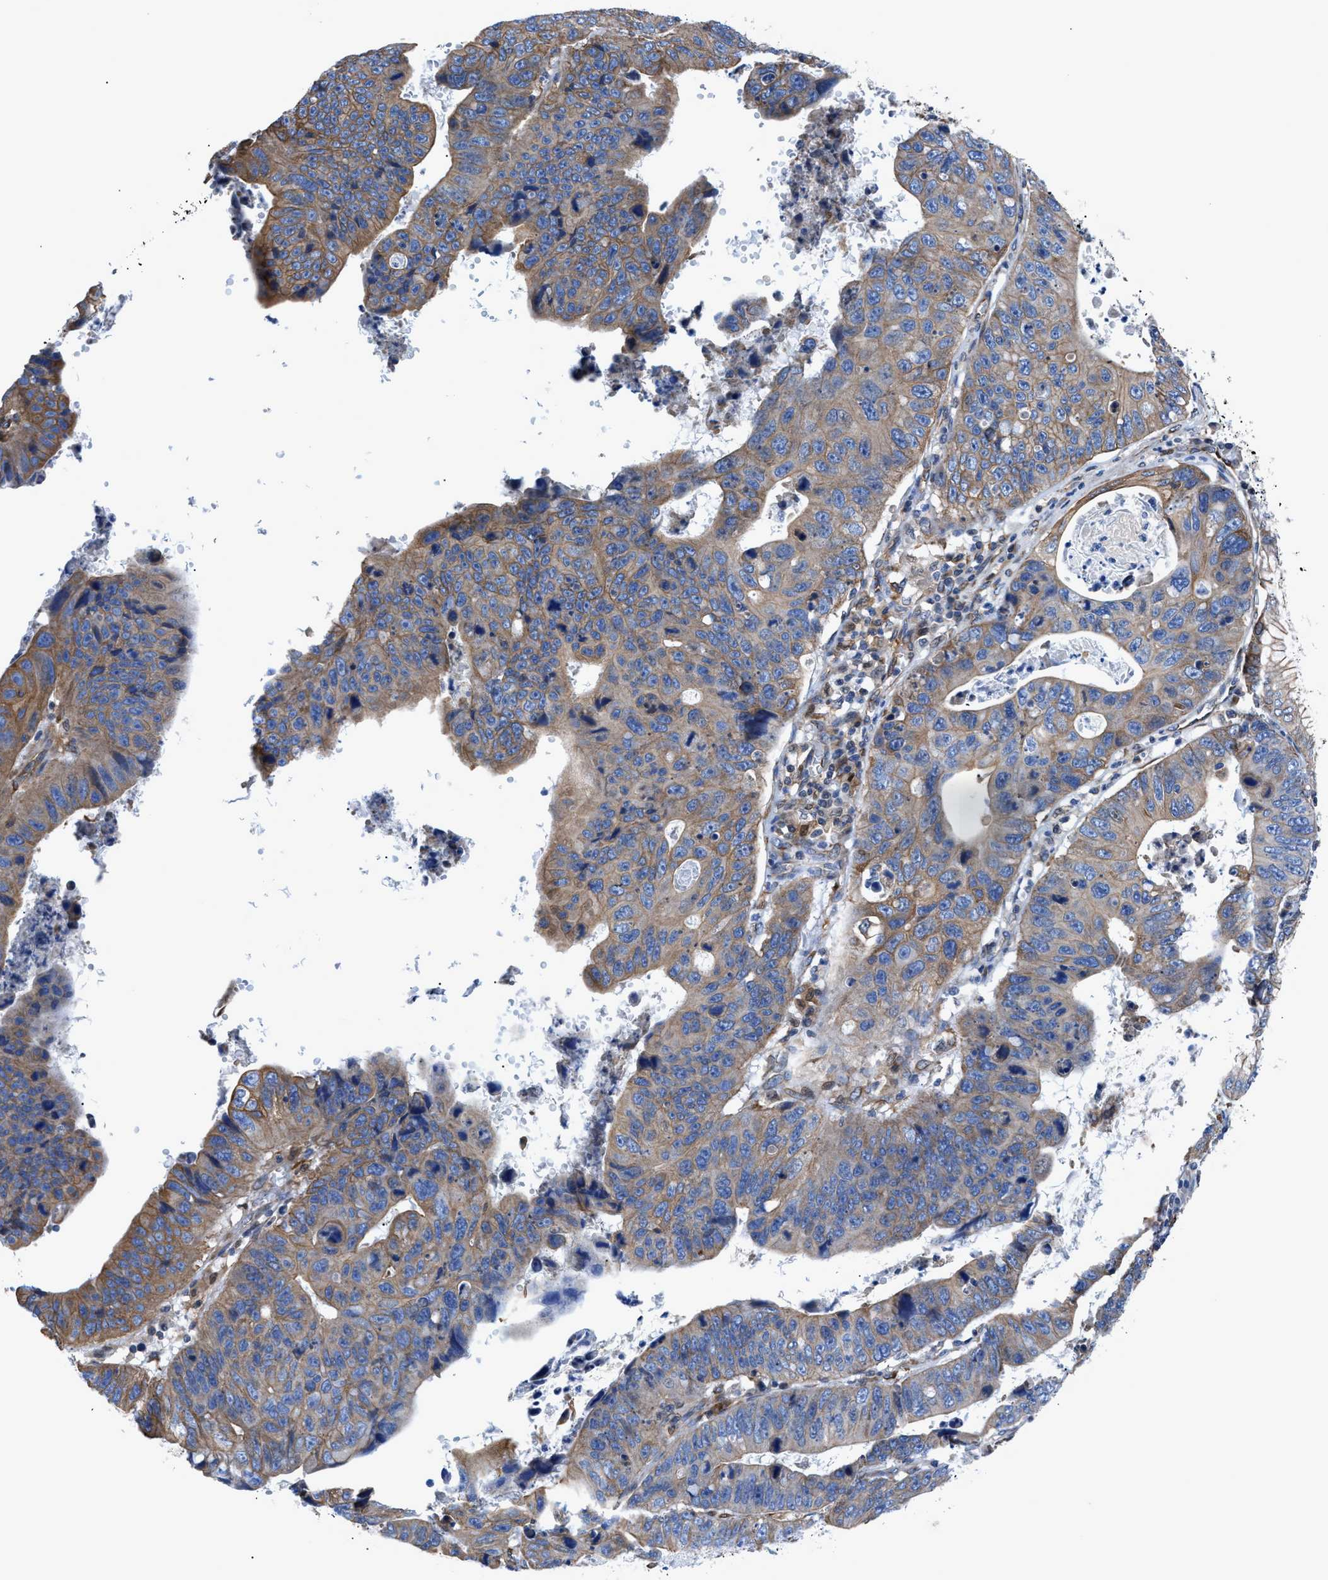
{"staining": {"intensity": "moderate", "quantity": ">75%", "location": "cytoplasmic/membranous"}, "tissue": "stomach cancer", "cell_type": "Tumor cells", "image_type": "cancer", "snomed": [{"axis": "morphology", "description": "Adenocarcinoma, NOS"}, {"axis": "topography", "description": "Stomach"}], "caption": "Tumor cells display moderate cytoplasmic/membranous expression in approximately >75% of cells in stomach adenocarcinoma.", "gene": "DMAC1", "patient": {"sex": "male", "age": 59}}